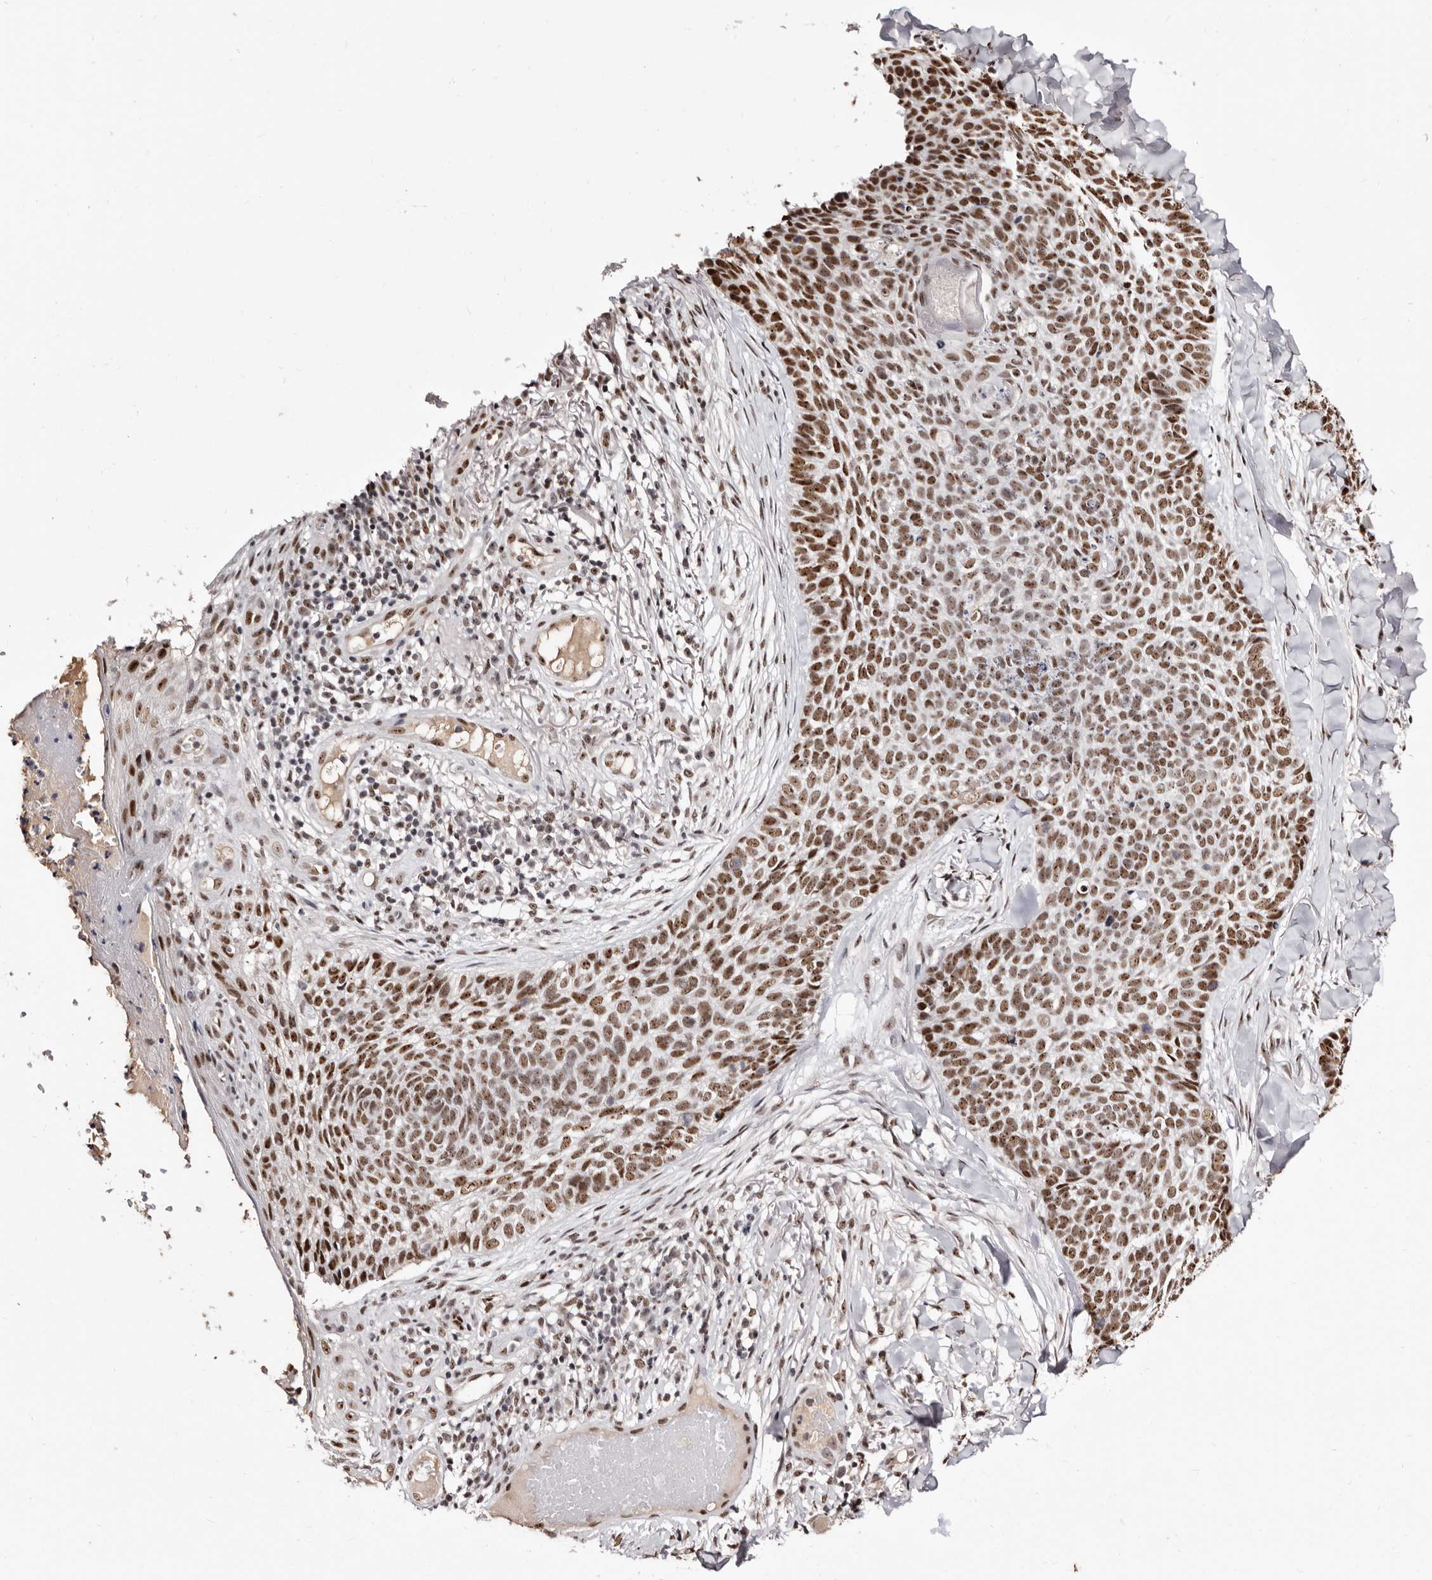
{"staining": {"intensity": "moderate", "quantity": ">75%", "location": "nuclear"}, "tissue": "skin cancer", "cell_type": "Tumor cells", "image_type": "cancer", "snomed": [{"axis": "morphology", "description": "Normal tissue, NOS"}, {"axis": "morphology", "description": "Basal cell carcinoma"}, {"axis": "topography", "description": "Skin"}], "caption": "Immunohistochemical staining of human skin cancer displays medium levels of moderate nuclear staining in approximately >75% of tumor cells.", "gene": "ANAPC11", "patient": {"sex": "male", "age": 67}}